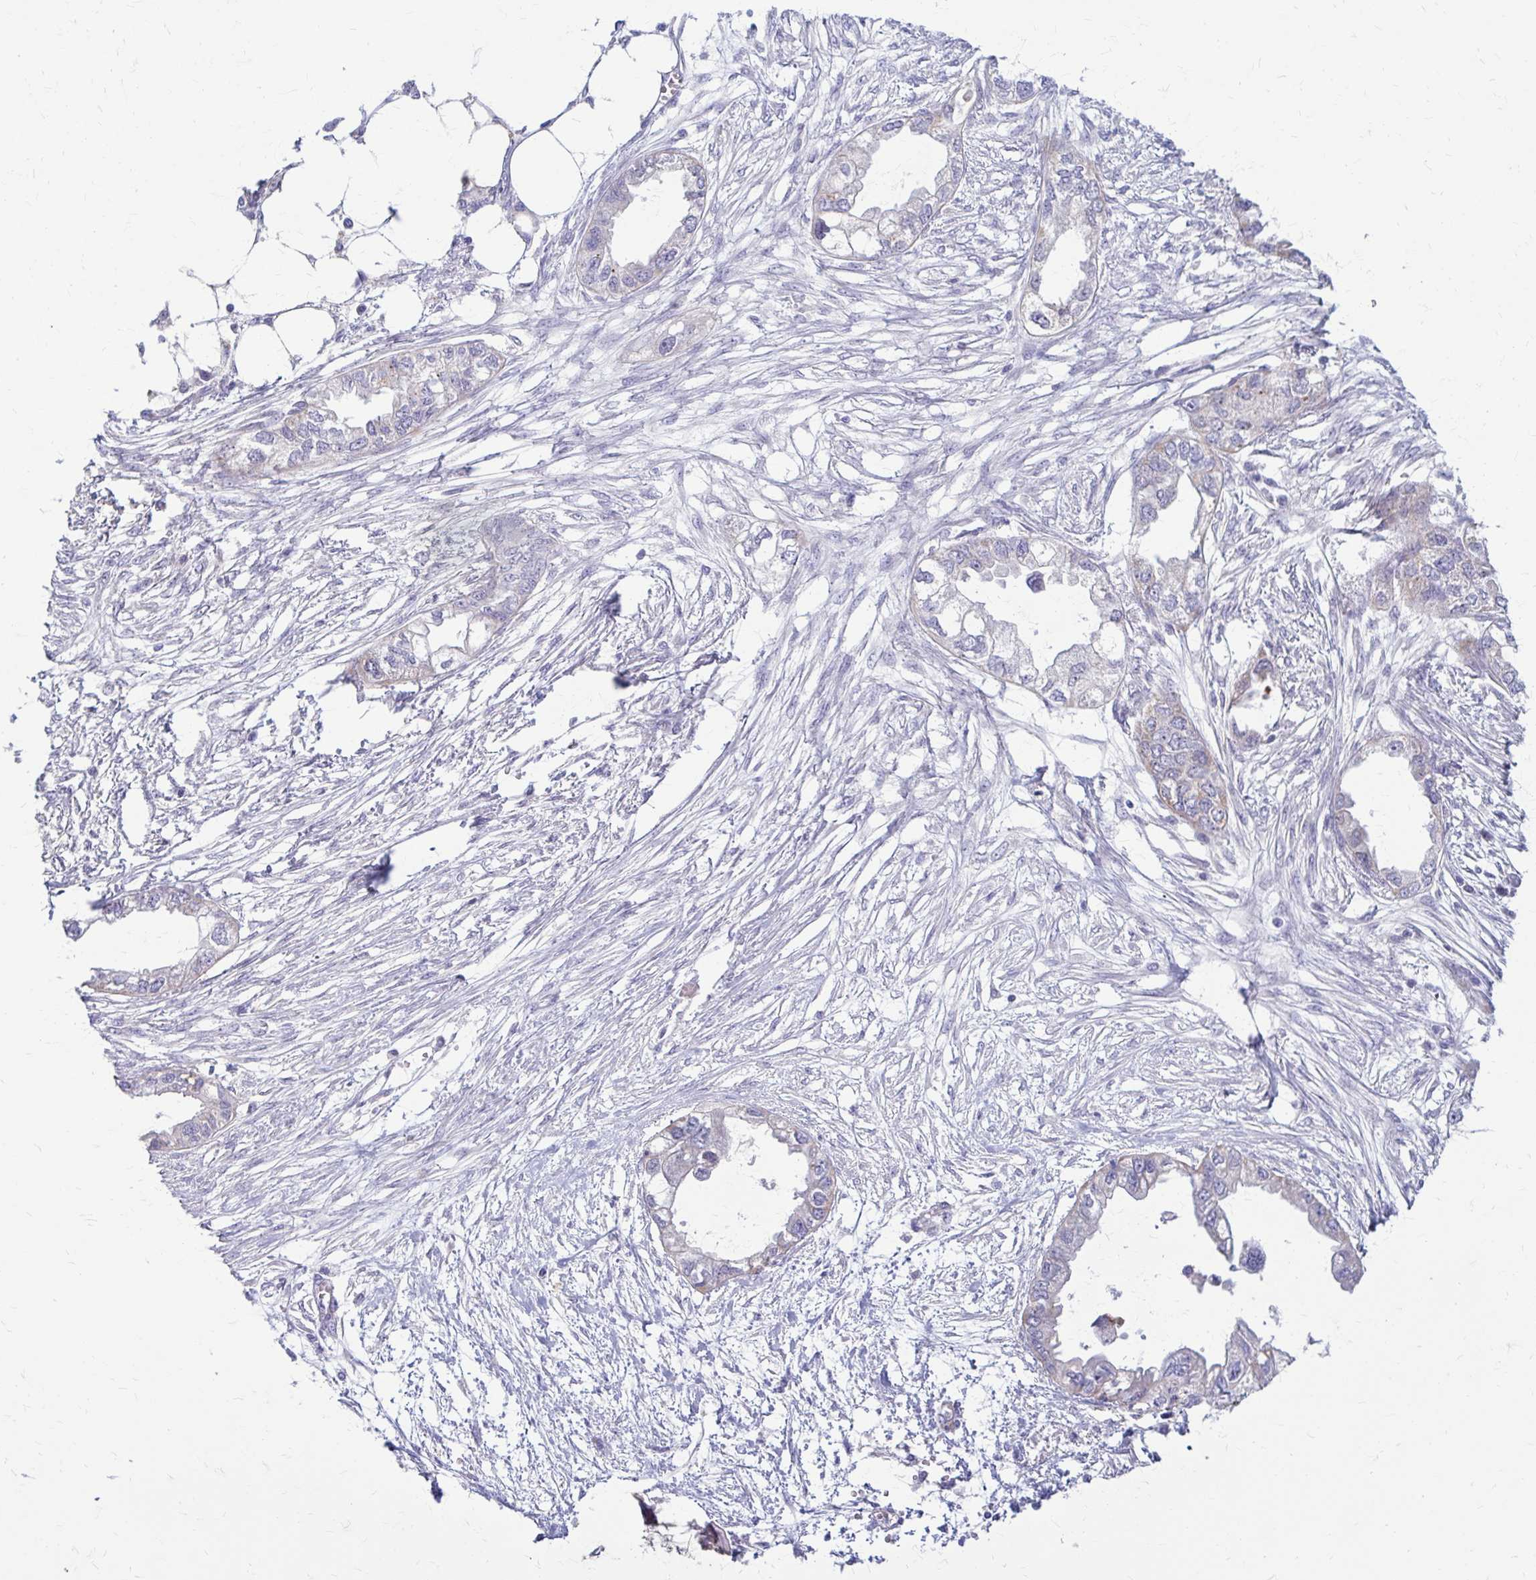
{"staining": {"intensity": "negative", "quantity": "none", "location": "none"}, "tissue": "endometrial cancer", "cell_type": "Tumor cells", "image_type": "cancer", "snomed": [{"axis": "morphology", "description": "Adenocarcinoma, NOS"}, {"axis": "morphology", "description": "Adenocarcinoma, metastatic, NOS"}, {"axis": "topography", "description": "Adipose tissue"}, {"axis": "topography", "description": "Endometrium"}], "caption": "This is an IHC photomicrograph of endometrial metastatic adenocarcinoma. There is no staining in tumor cells.", "gene": "SAMD13", "patient": {"sex": "female", "age": 67}}